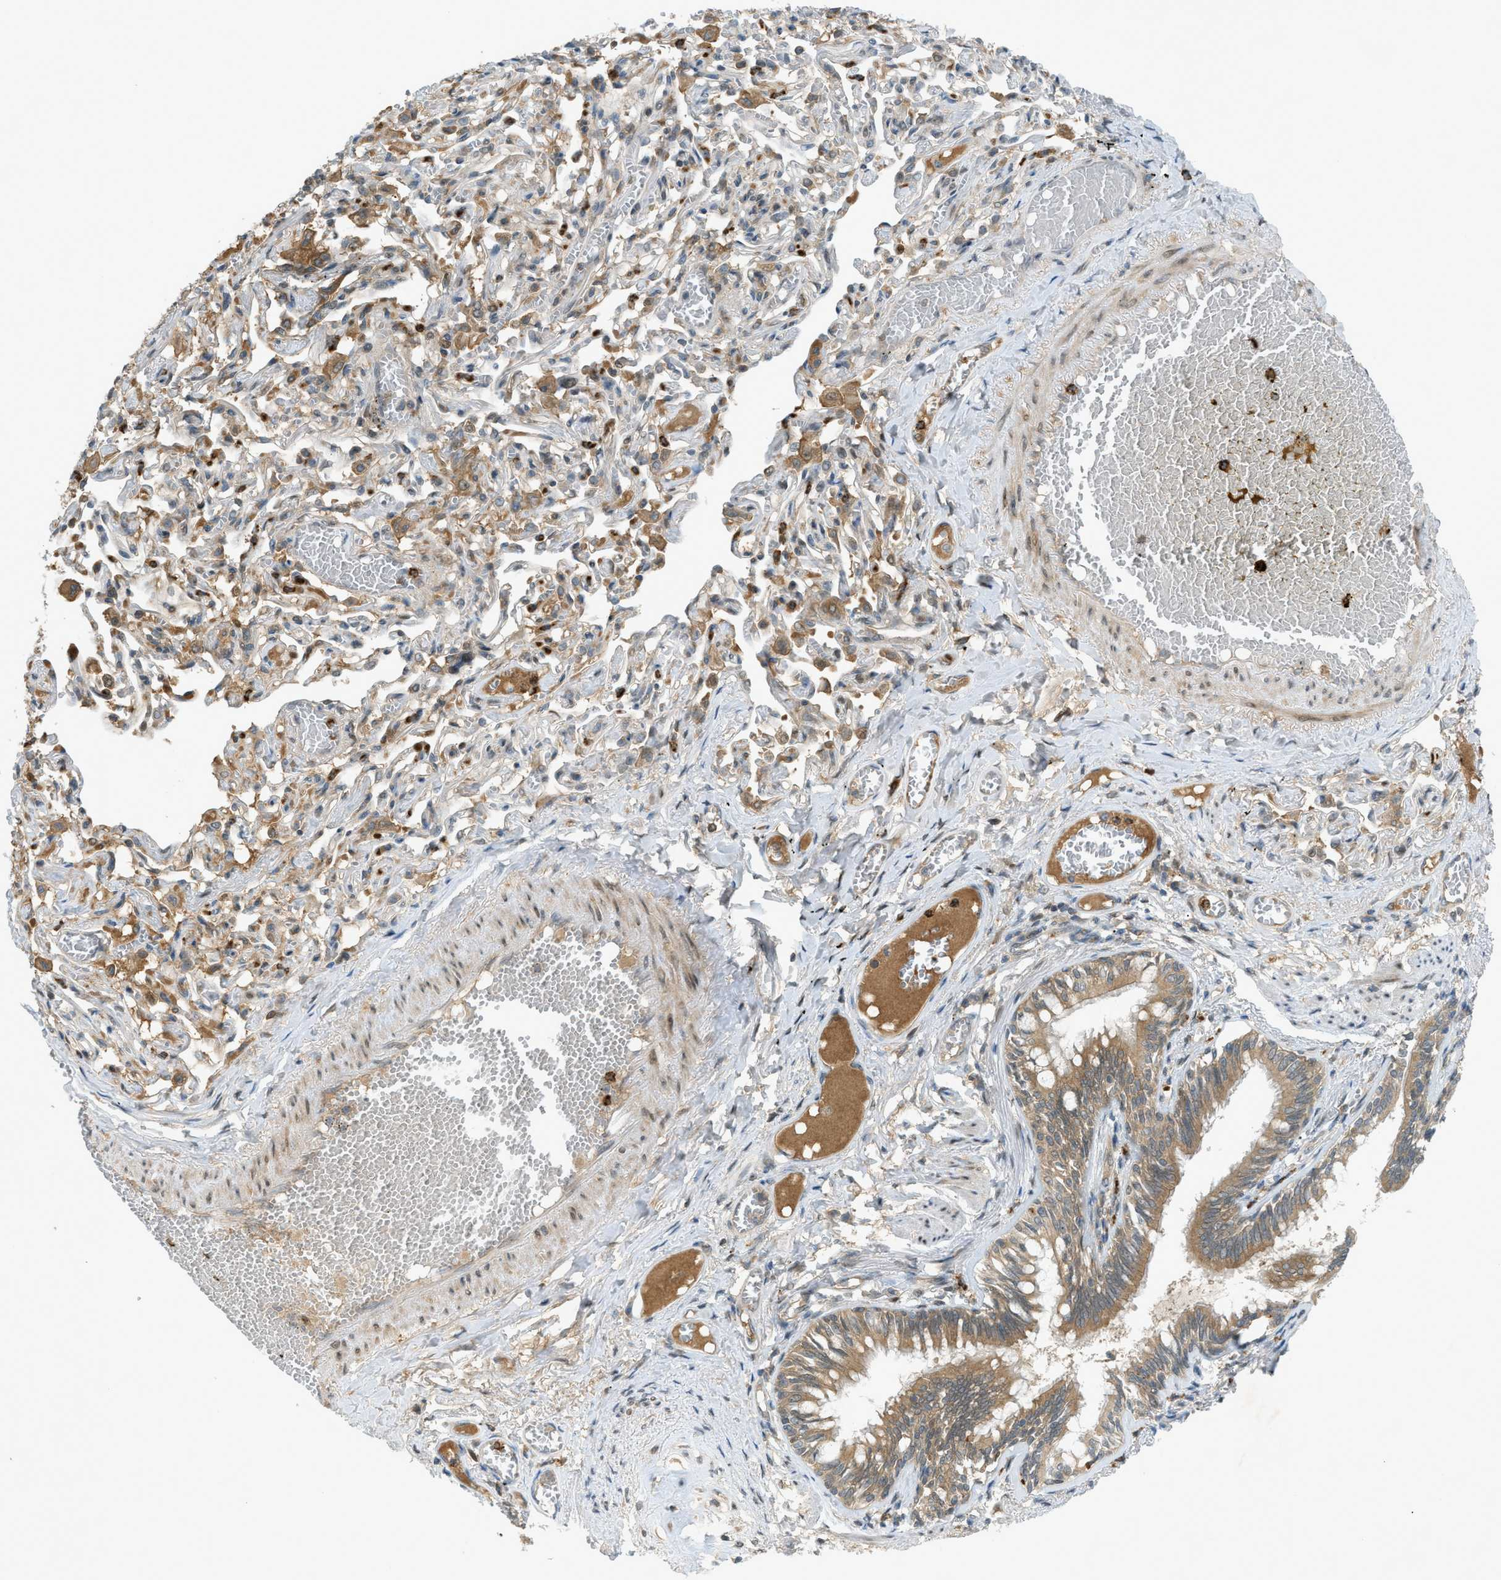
{"staining": {"intensity": "moderate", "quantity": ">75%", "location": "cytoplasmic/membranous"}, "tissue": "bronchus", "cell_type": "Respiratory epithelial cells", "image_type": "normal", "snomed": [{"axis": "morphology", "description": "Normal tissue, NOS"}, {"axis": "morphology", "description": "Inflammation, NOS"}, {"axis": "topography", "description": "Cartilage tissue"}, {"axis": "topography", "description": "Lung"}], "caption": "A brown stain highlights moderate cytoplasmic/membranous positivity of a protein in respiratory epithelial cells of benign bronchus. (DAB = brown stain, brightfield microscopy at high magnification).", "gene": "DYRK1A", "patient": {"sex": "male", "age": 71}}